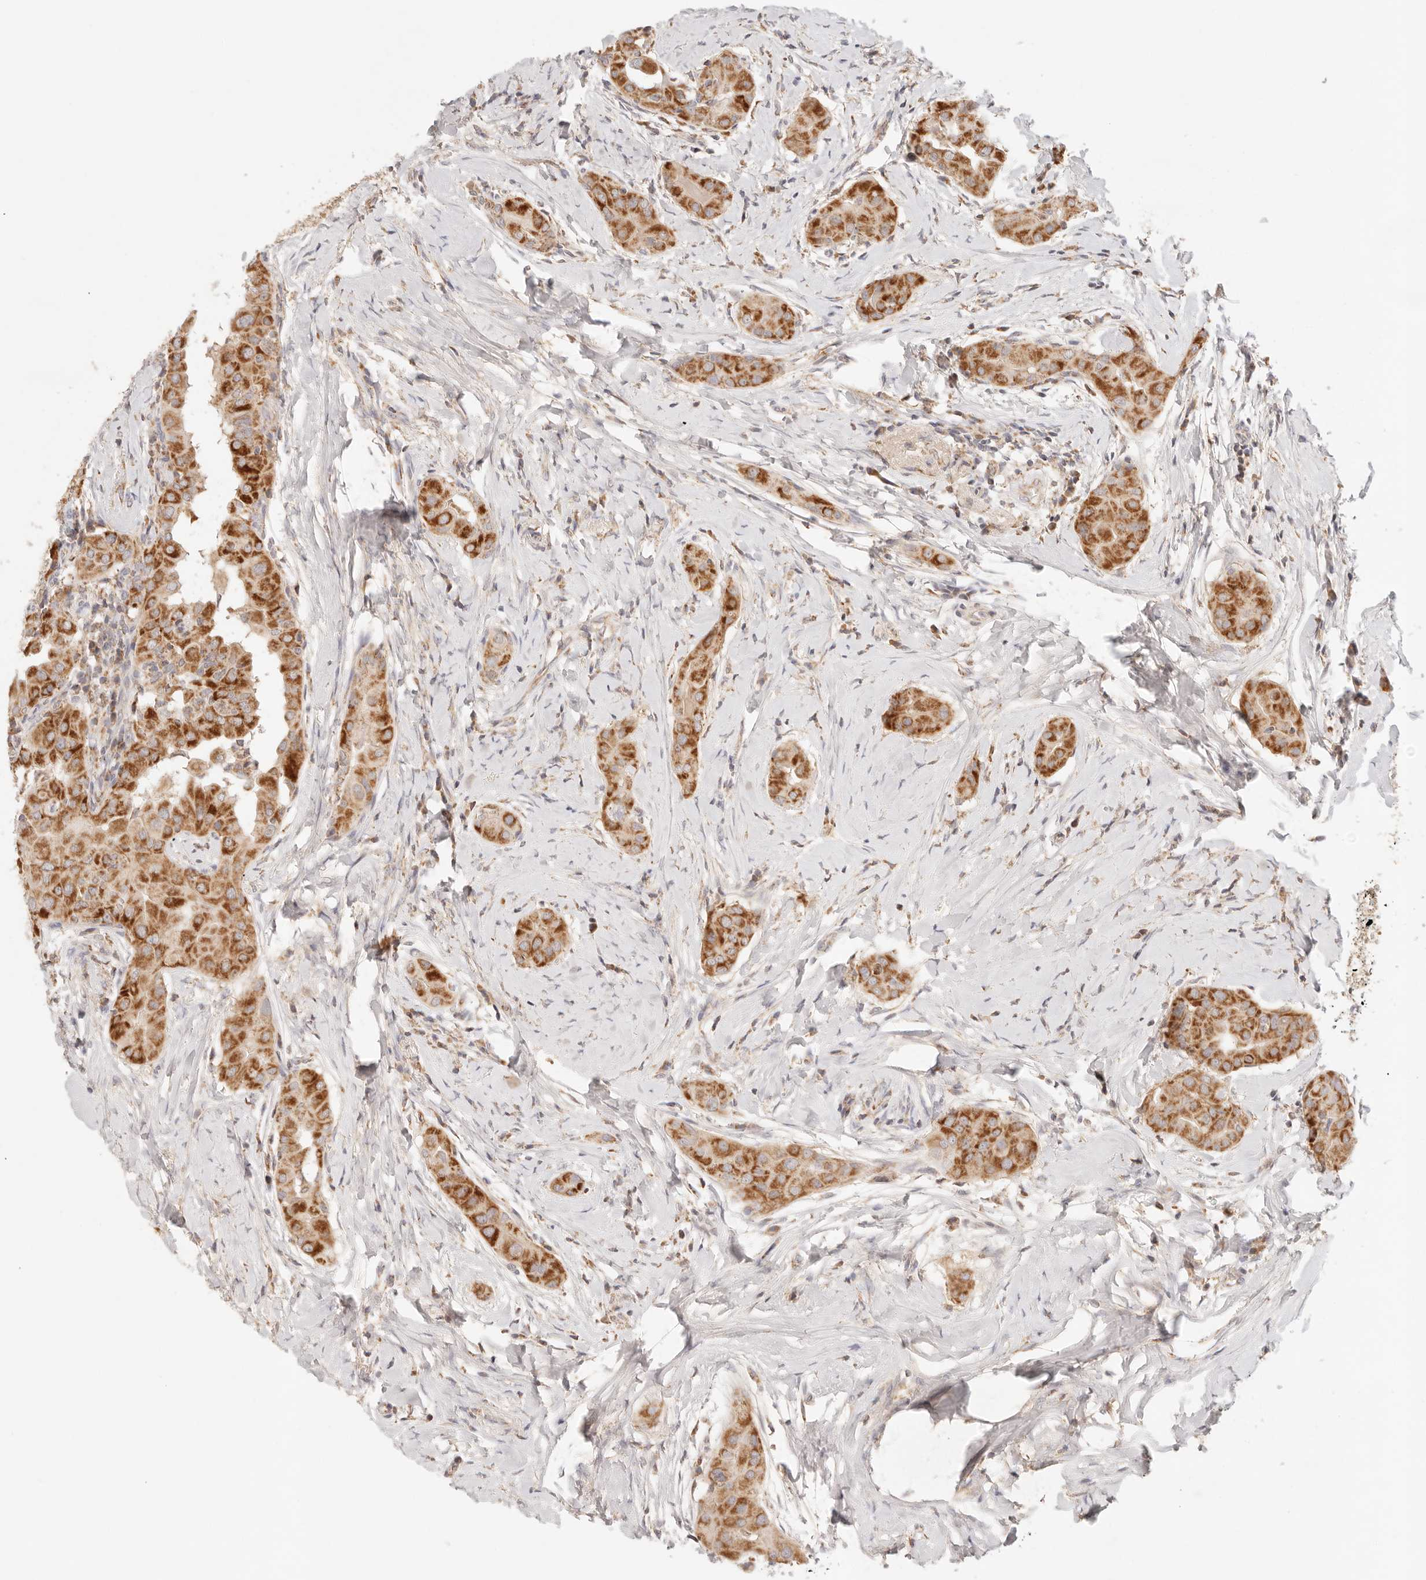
{"staining": {"intensity": "strong", "quantity": ">75%", "location": "cytoplasmic/membranous"}, "tissue": "thyroid cancer", "cell_type": "Tumor cells", "image_type": "cancer", "snomed": [{"axis": "morphology", "description": "Papillary adenocarcinoma, NOS"}, {"axis": "topography", "description": "Thyroid gland"}], "caption": "The photomicrograph shows staining of thyroid papillary adenocarcinoma, revealing strong cytoplasmic/membranous protein expression (brown color) within tumor cells.", "gene": "COA6", "patient": {"sex": "male", "age": 33}}